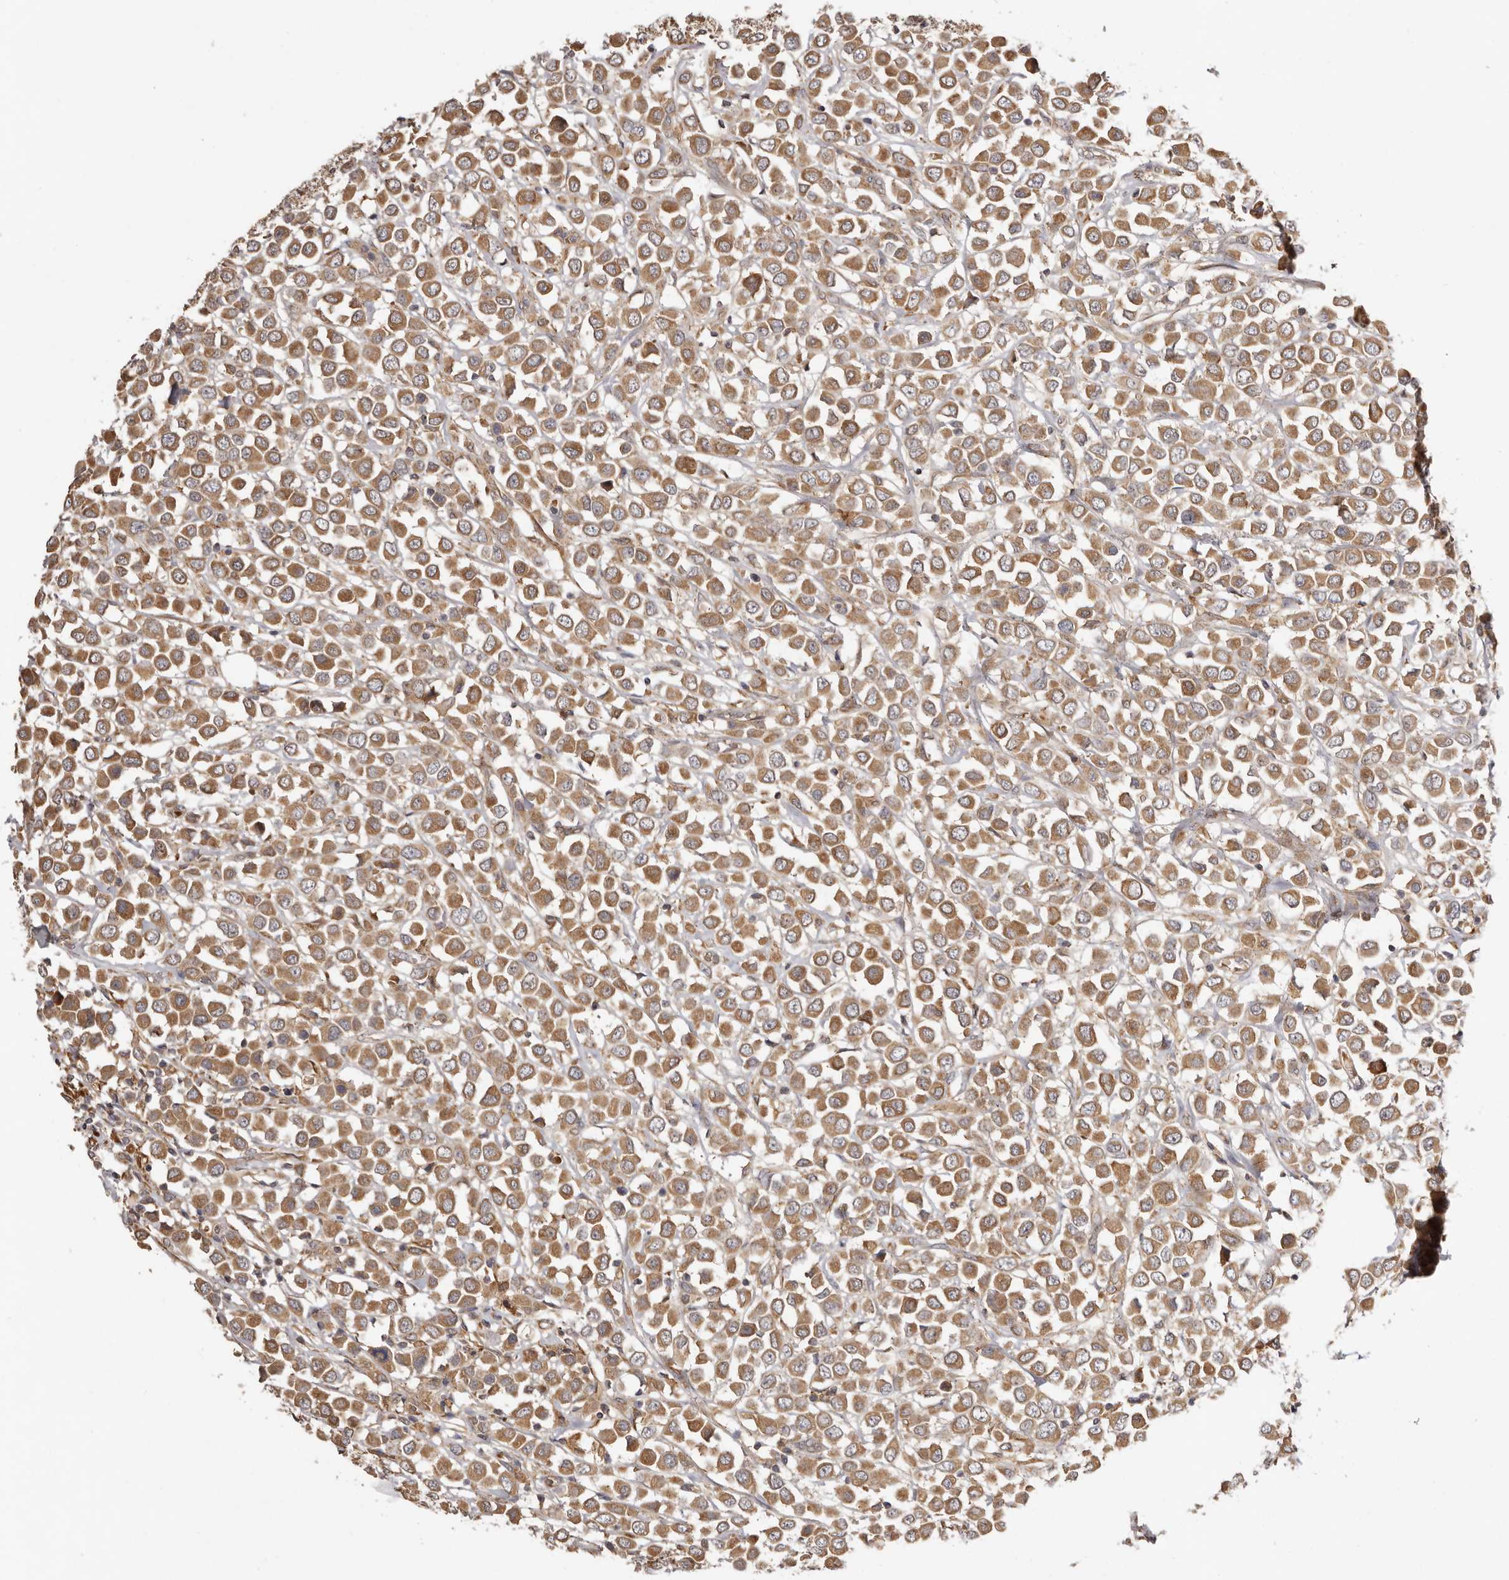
{"staining": {"intensity": "moderate", "quantity": ">75%", "location": "cytoplasmic/membranous"}, "tissue": "breast cancer", "cell_type": "Tumor cells", "image_type": "cancer", "snomed": [{"axis": "morphology", "description": "Duct carcinoma"}, {"axis": "topography", "description": "Breast"}], "caption": "A high-resolution image shows immunohistochemistry staining of intraductal carcinoma (breast), which reveals moderate cytoplasmic/membranous expression in about >75% of tumor cells. (DAB IHC, brown staining for protein, blue staining for nuclei).", "gene": "UBR2", "patient": {"sex": "female", "age": 61}}